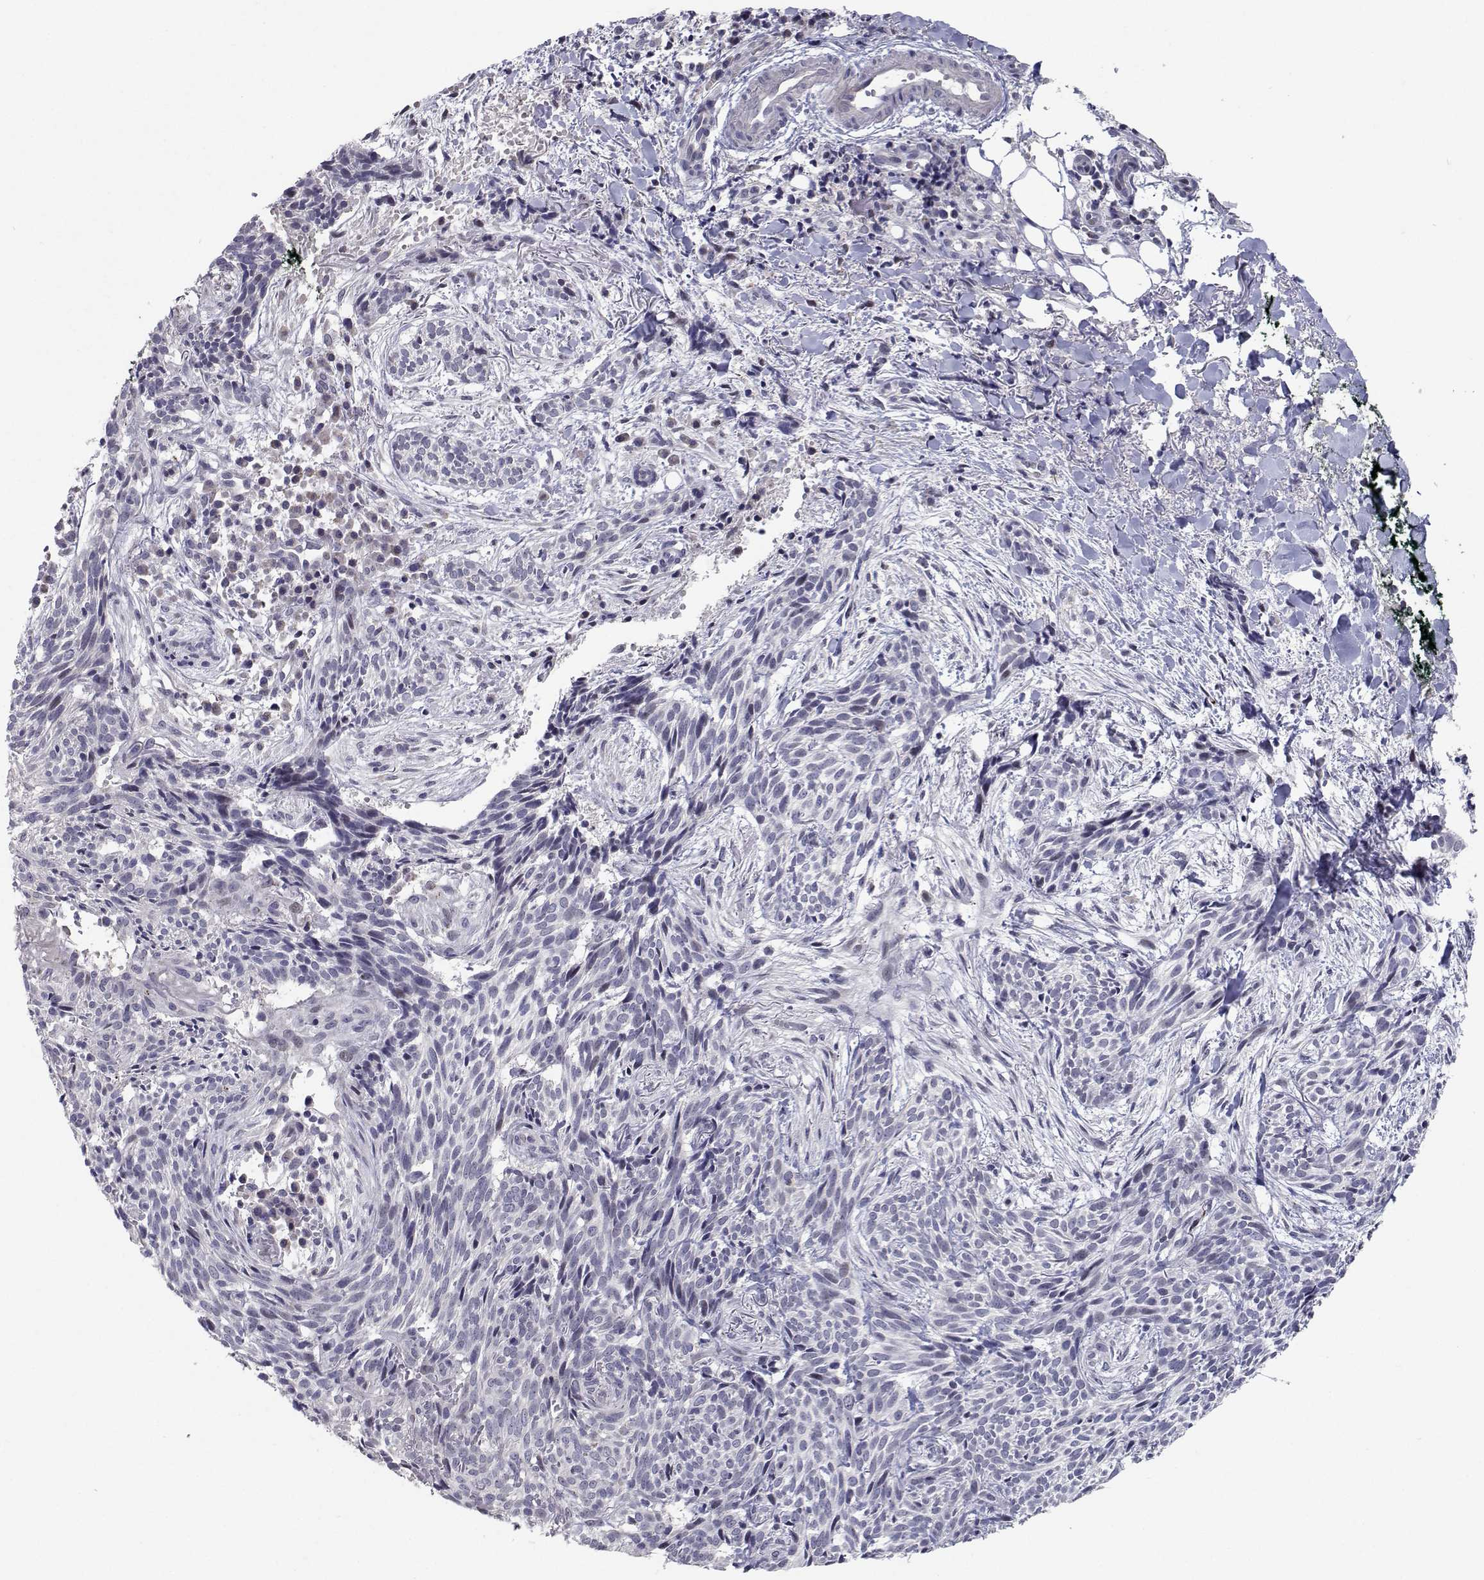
{"staining": {"intensity": "negative", "quantity": "none", "location": "none"}, "tissue": "skin cancer", "cell_type": "Tumor cells", "image_type": "cancer", "snomed": [{"axis": "morphology", "description": "Basal cell carcinoma"}, {"axis": "topography", "description": "Skin"}], "caption": "DAB immunohistochemical staining of skin cancer reveals no significant expression in tumor cells.", "gene": "RBPJL", "patient": {"sex": "male", "age": 71}}